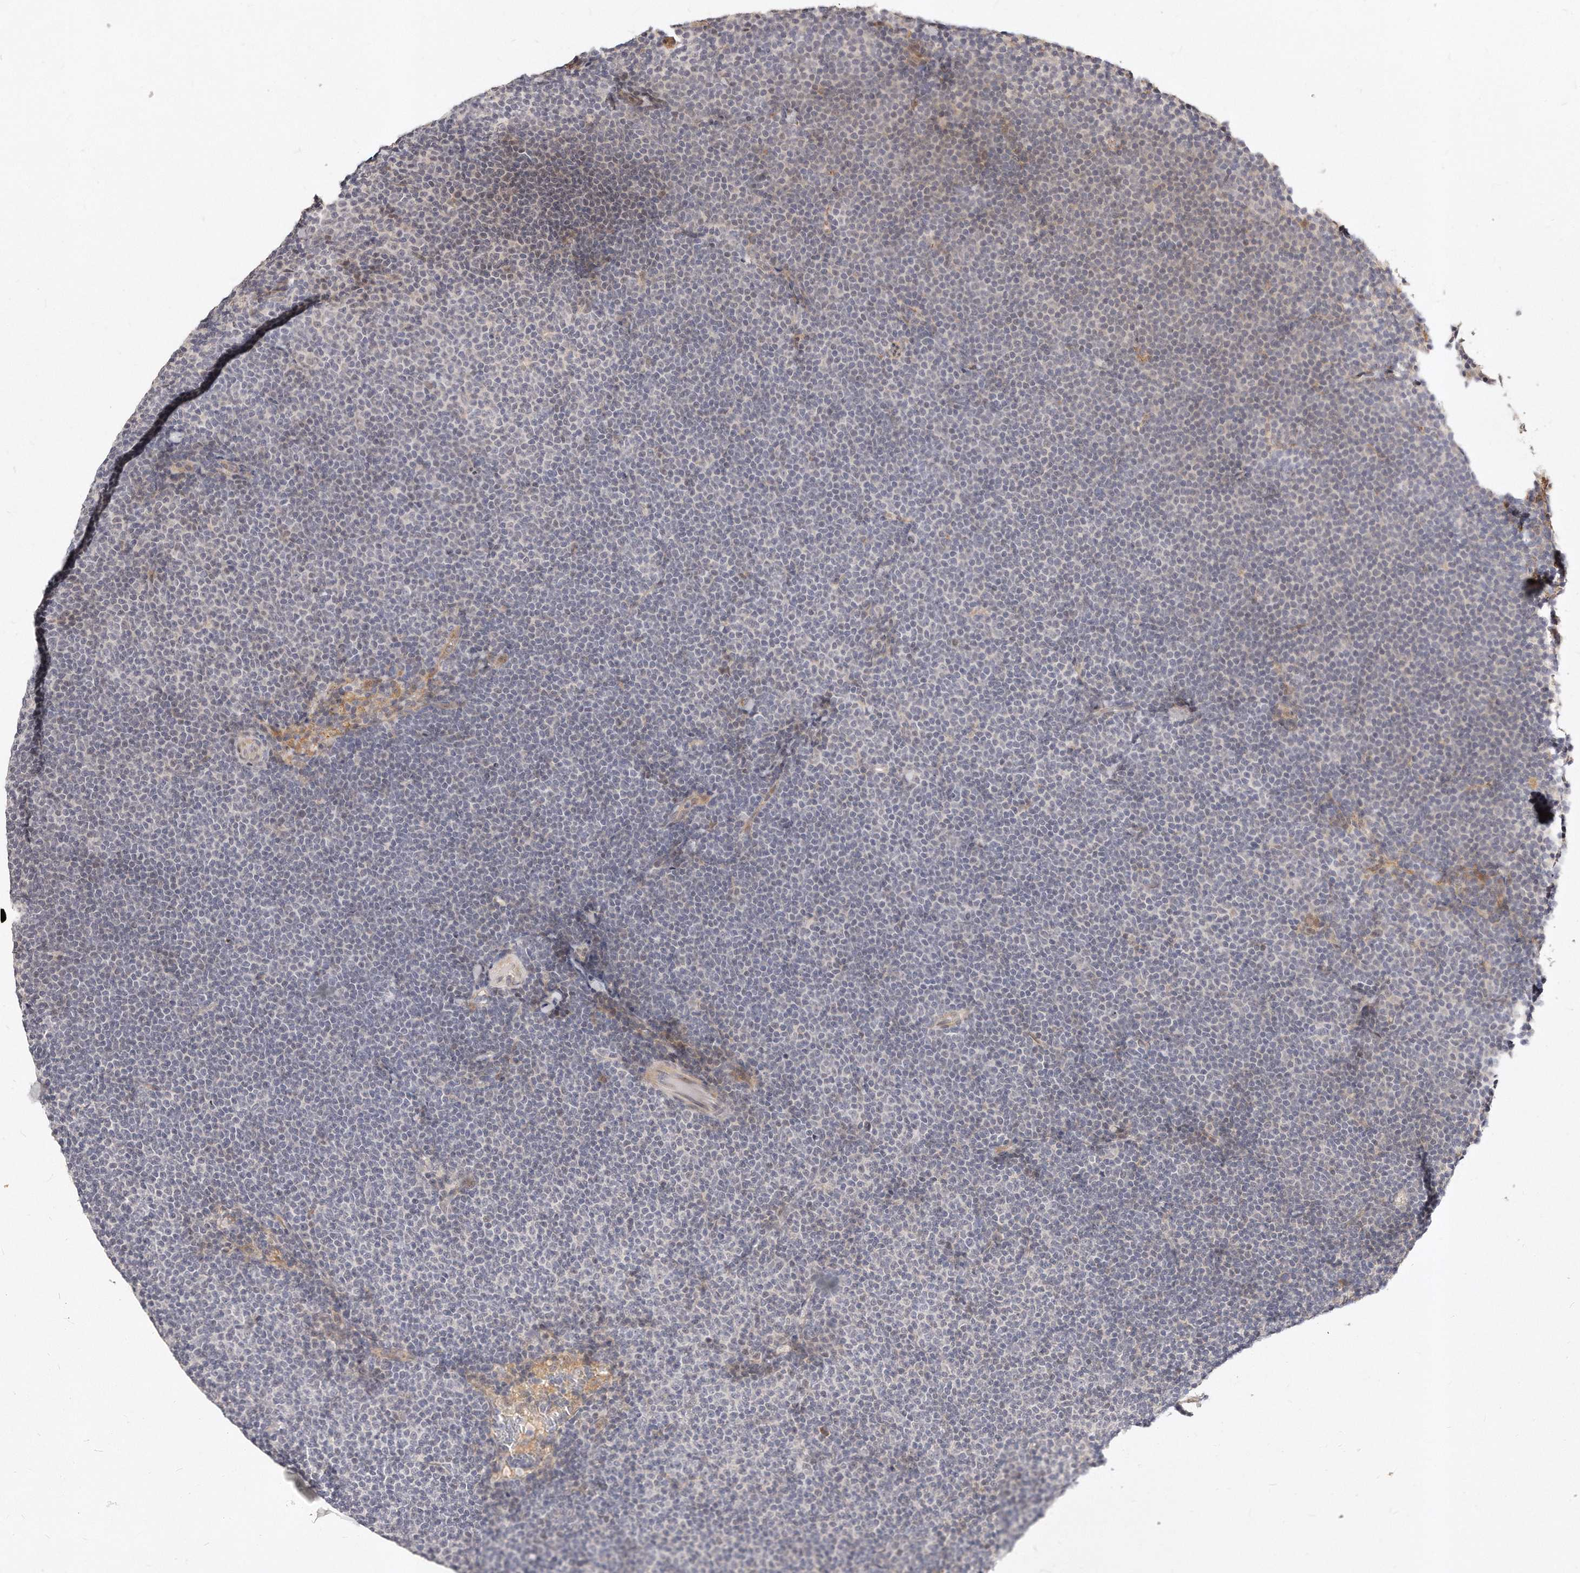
{"staining": {"intensity": "negative", "quantity": "none", "location": "none"}, "tissue": "lymphoma", "cell_type": "Tumor cells", "image_type": "cancer", "snomed": [{"axis": "morphology", "description": "Malignant lymphoma, non-Hodgkin's type, Low grade"}, {"axis": "topography", "description": "Lymph node"}], "caption": "High magnification brightfield microscopy of lymphoma stained with DAB (brown) and counterstained with hematoxylin (blue): tumor cells show no significant positivity. (IHC, brightfield microscopy, high magnification).", "gene": "CASZ1", "patient": {"sex": "female", "age": 53}}